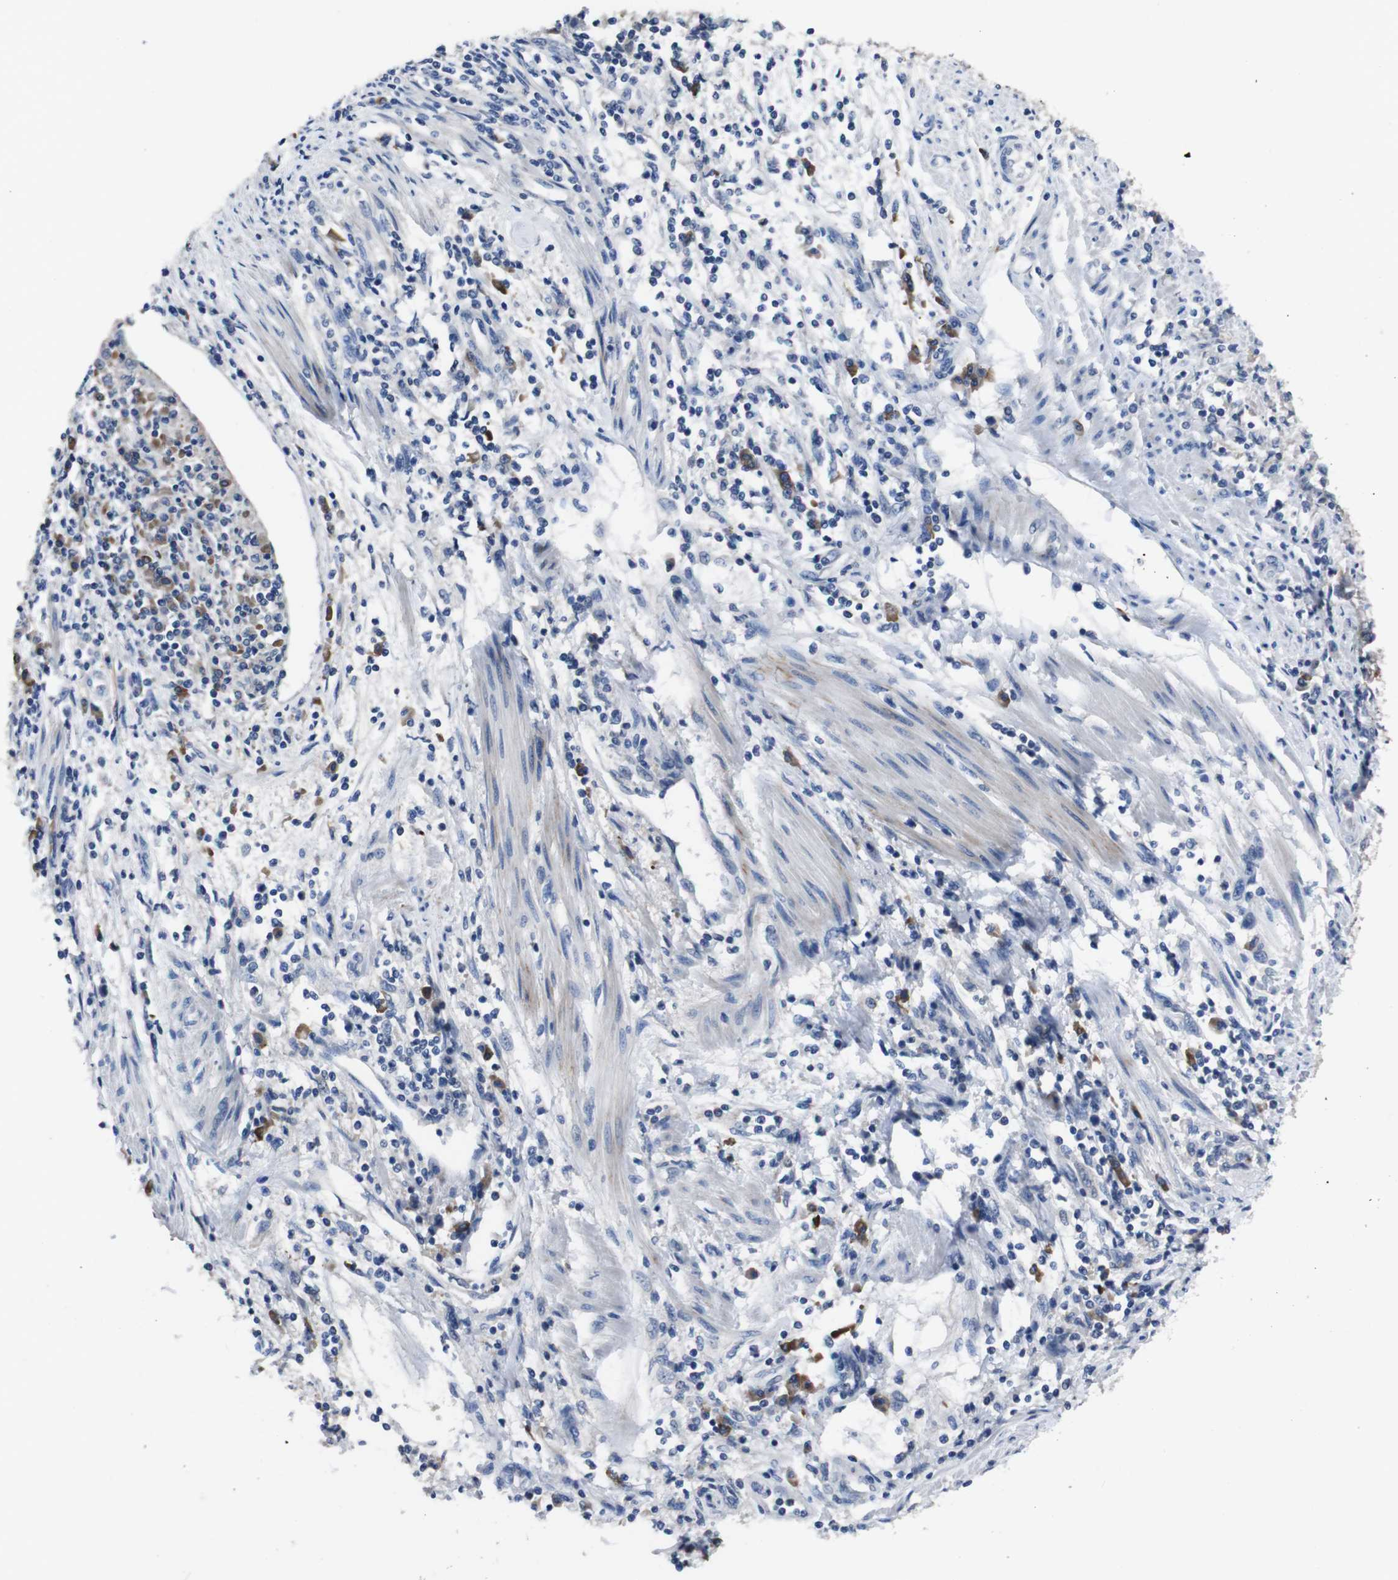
{"staining": {"intensity": "strong", "quantity": "25%-75%", "location": "cytoplasmic/membranous"}, "tissue": "endometrial cancer", "cell_type": "Tumor cells", "image_type": "cancer", "snomed": [{"axis": "morphology", "description": "Adenocarcinoma, NOS"}, {"axis": "topography", "description": "Uterus"}, {"axis": "topography", "description": "Endometrium"}], "caption": "Endometrial cancer (adenocarcinoma) stained with IHC shows strong cytoplasmic/membranous expression in about 25%-75% of tumor cells.", "gene": "SEMA4B", "patient": {"sex": "female", "age": 70}}